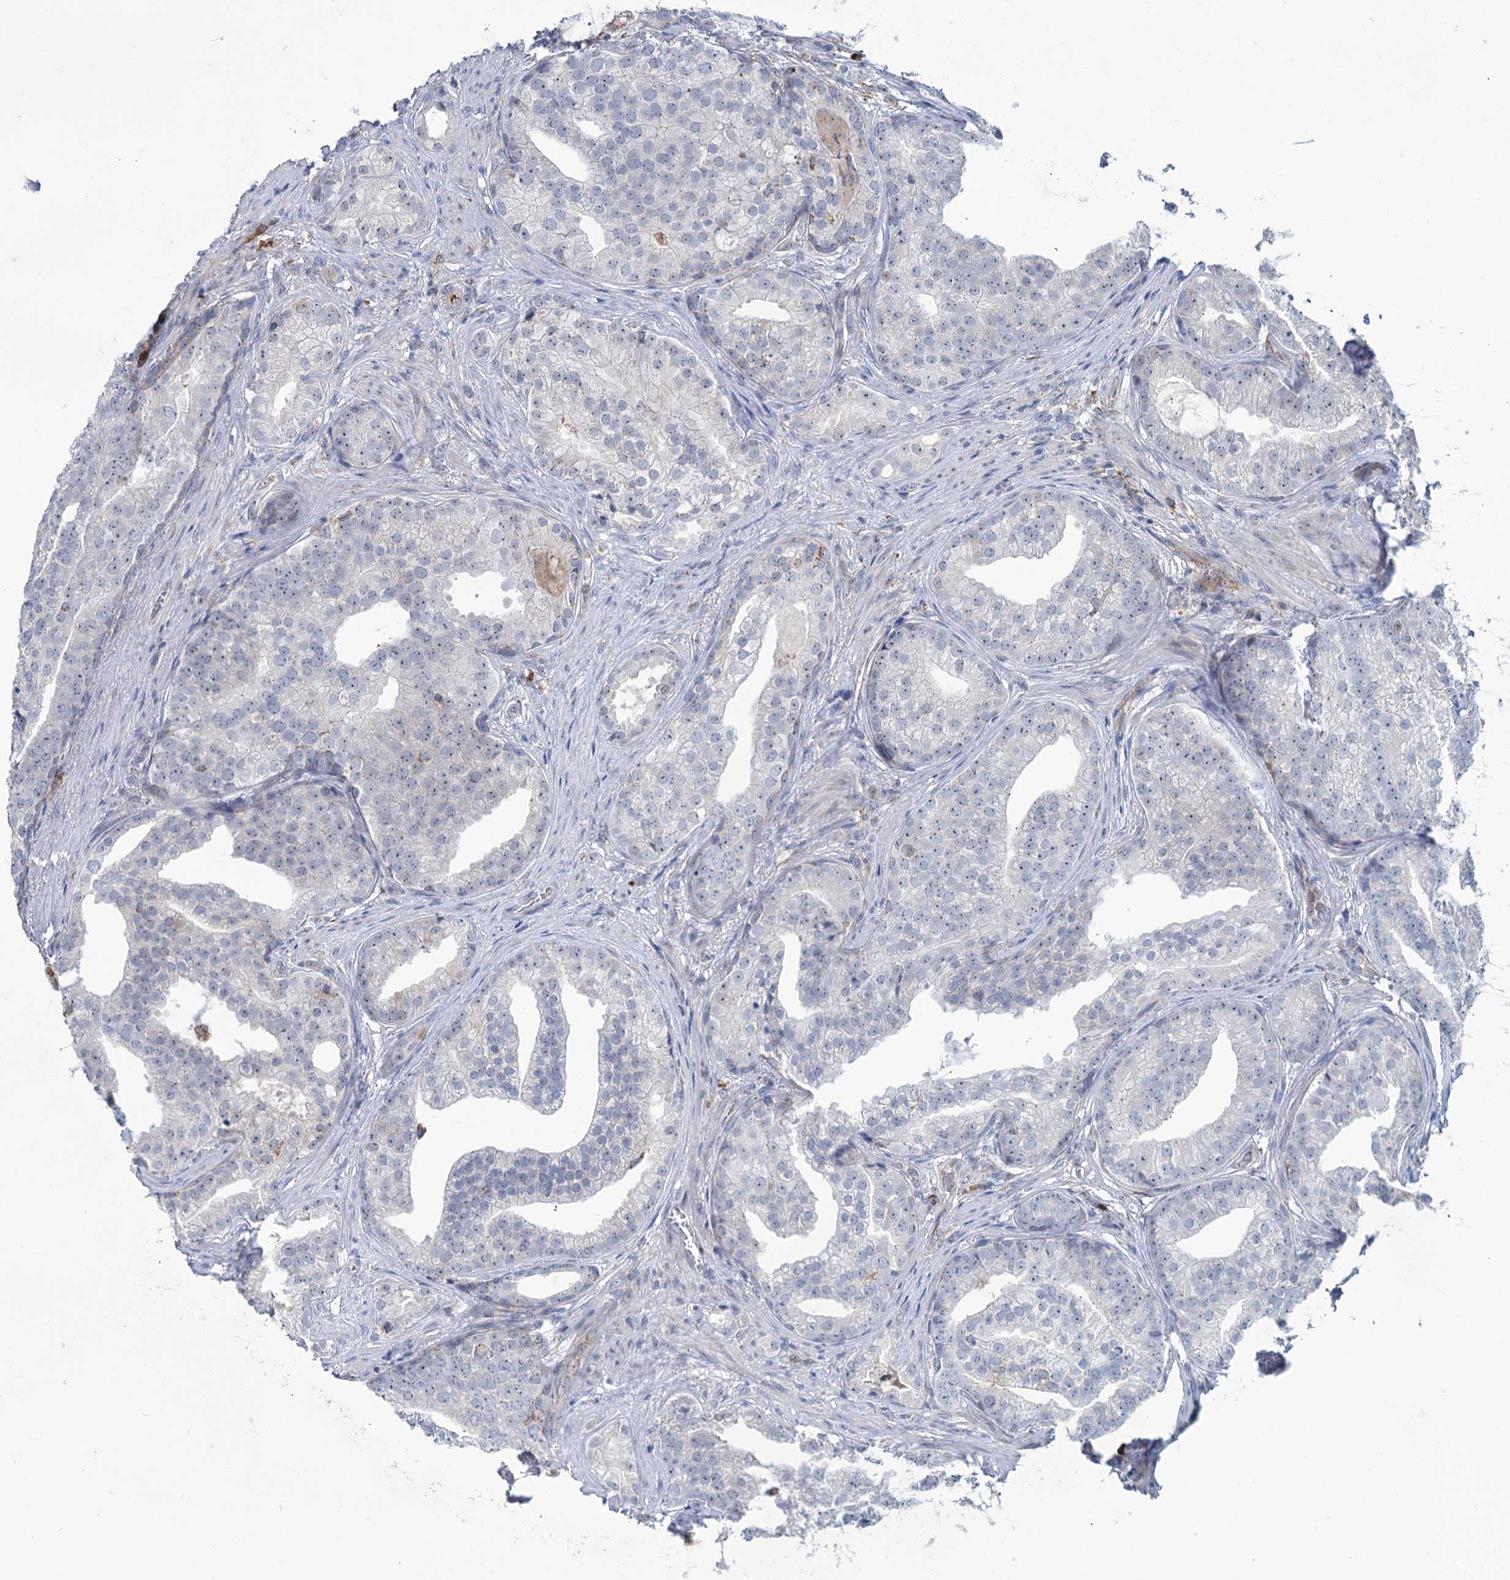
{"staining": {"intensity": "moderate", "quantity": "<25%", "location": "cytoplasmic/membranous"}, "tissue": "prostate cancer", "cell_type": "Tumor cells", "image_type": "cancer", "snomed": [{"axis": "morphology", "description": "Adenocarcinoma, Low grade"}, {"axis": "topography", "description": "Prostate"}], "caption": "Protein staining exhibits moderate cytoplasmic/membranous positivity in about <25% of tumor cells in adenocarcinoma (low-grade) (prostate).", "gene": "LPIN1", "patient": {"sex": "male", "age": 71}}